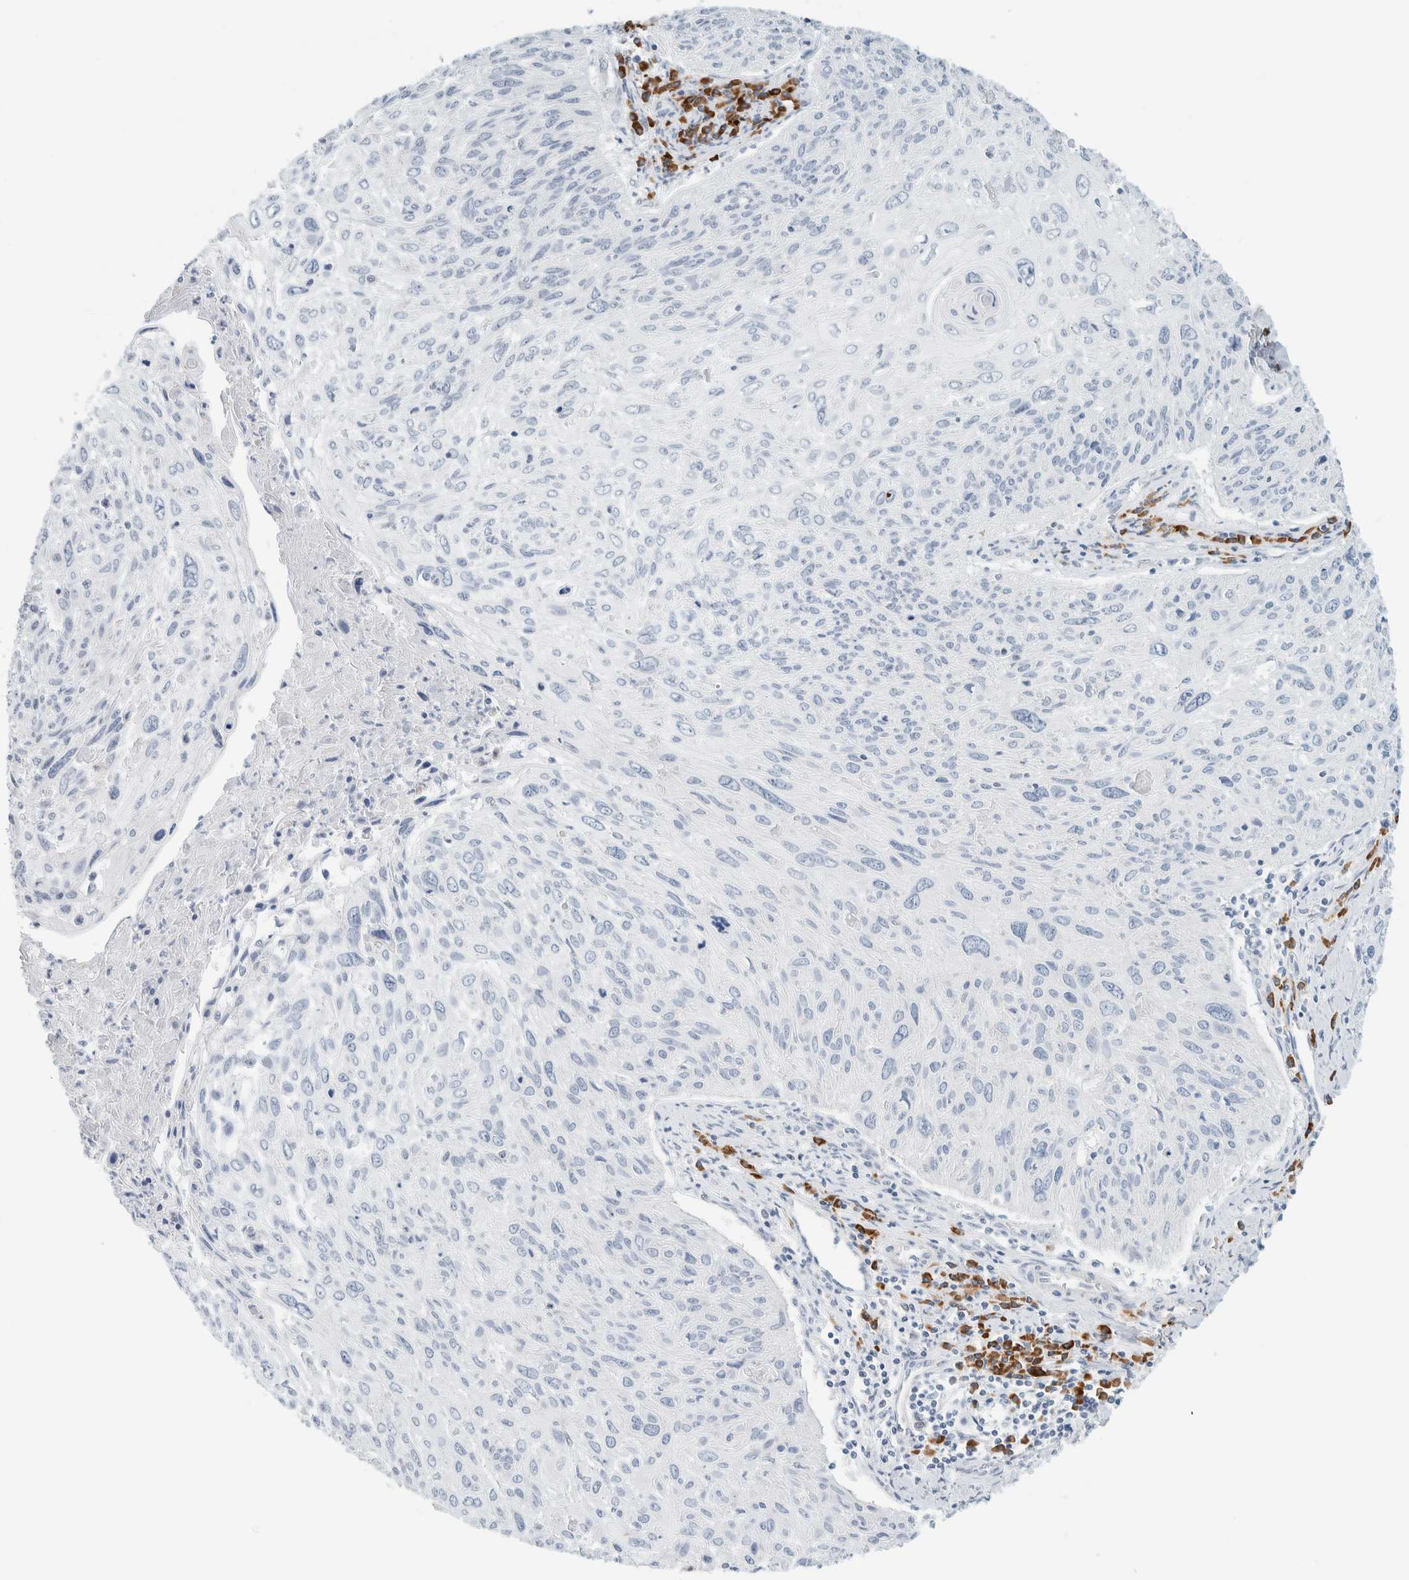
{"staining": {"intensity": "negative", "quantity": "none", "location": "none"}, "tissue": "cervical cancer", "cell_type": "Tumor cells", "image_type": "cancer", "snomed": [{"axis": "morphology", "description": "Squamous cell carcinoma, NOS"}, {"axis": "topography", "description": "Cervix"}], "caption": "Immunohistochemistry (IHC) micrograph of human cervical cancer stained for a protein (brown), which displays no staining in tumor cells. The staining was performed using DAB to visualize the protein expression in brown, while the nuclei were stained in blue with hematoxylin (Magnification: 20x).", "gene": "ARHGAP27", "patient": {"sex": "female", "age": 51}}